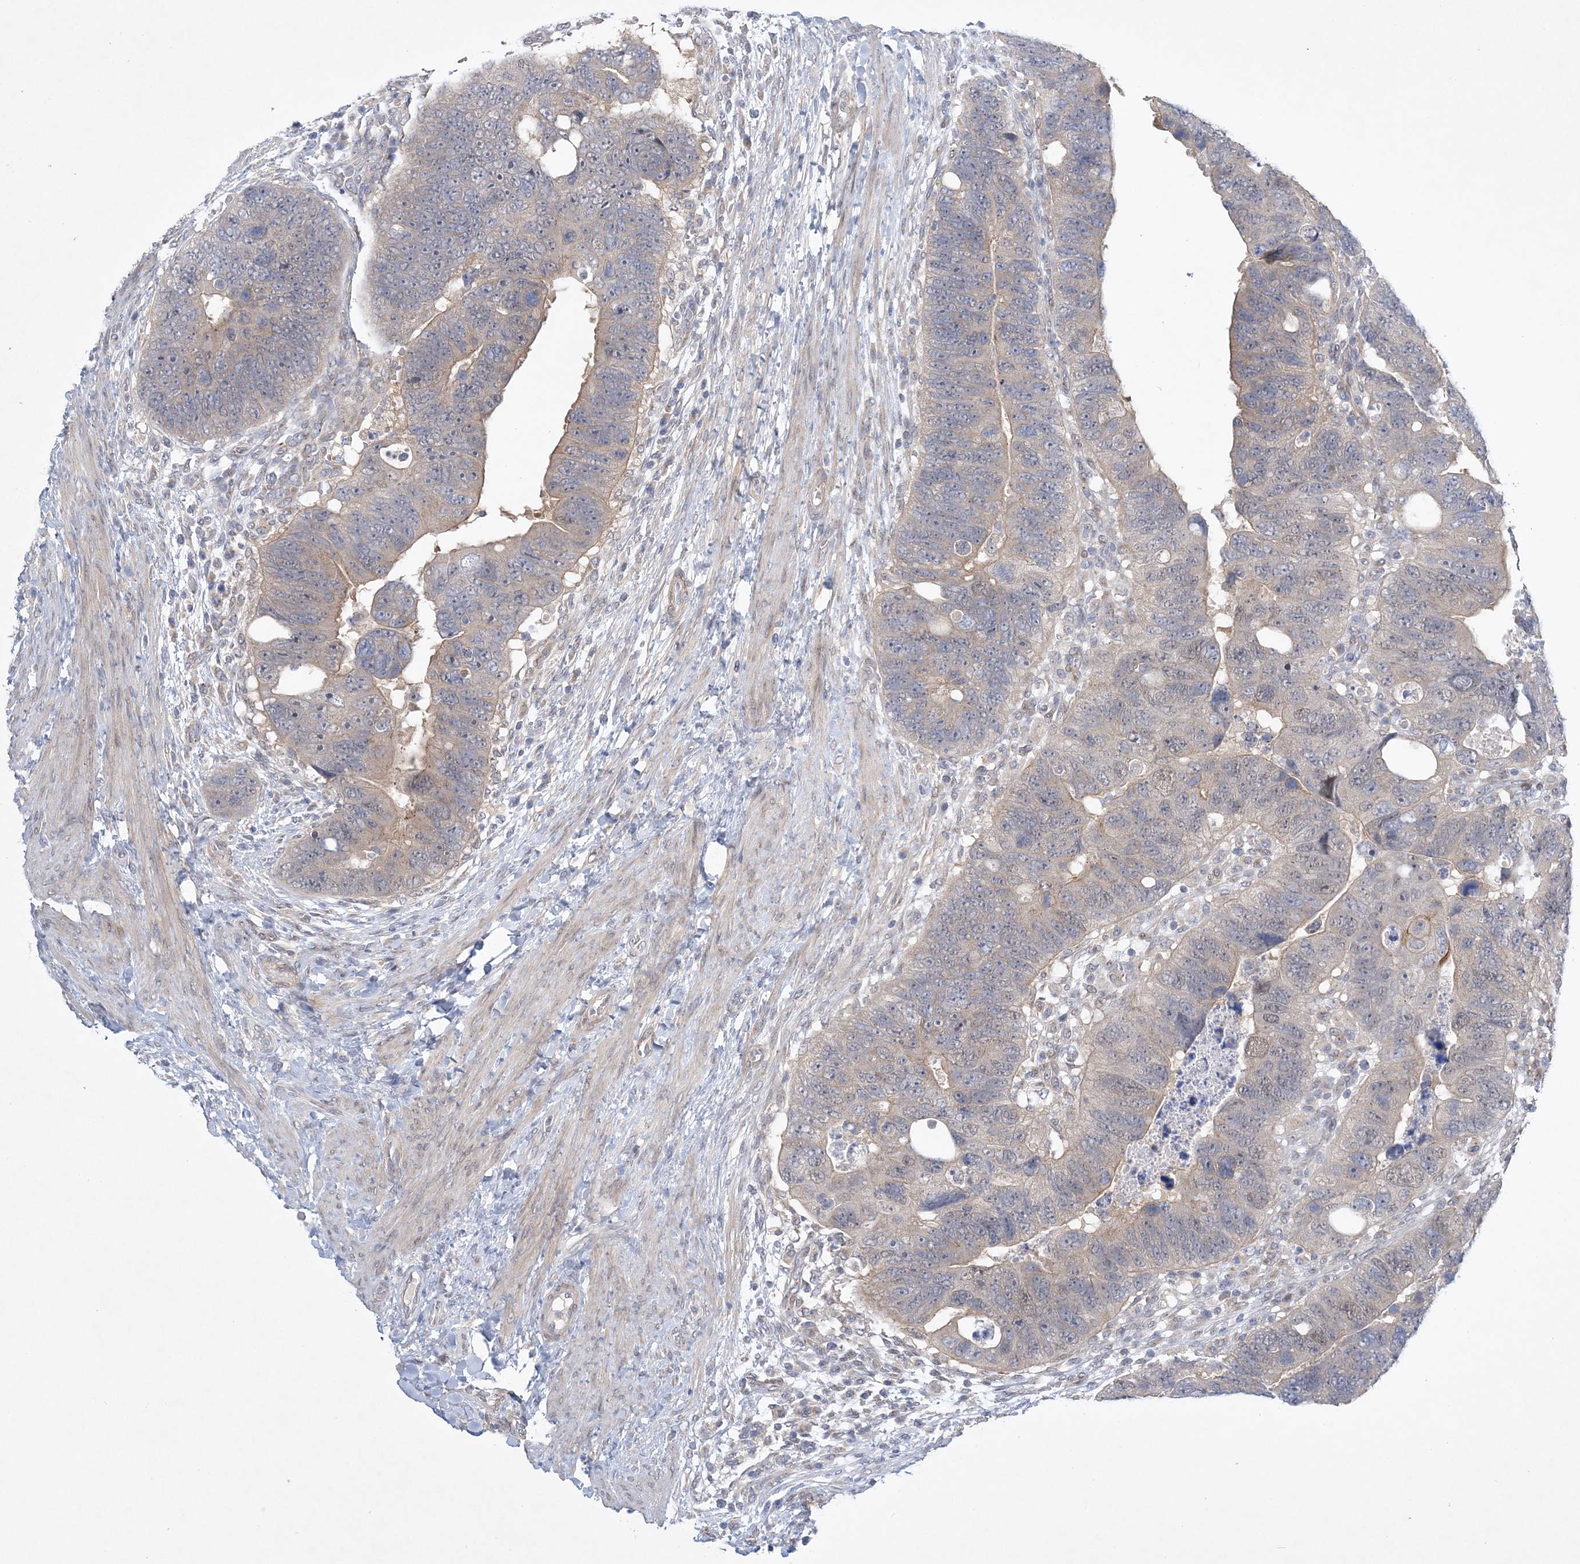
{"staining": {"intensity": "moderate", "quantity": "<25%", "location": "cytoplasmic/membranous"}, "tissue": "colorectal cancer", "cell_type": "Tumor cells", "image_type": "cancer", "snomed": [{"axis": "morphology", "description": "Adenocarcinoma, NOS"}, {"axis": "topography", "description": "Rectum"}], "caption": "The image shows staining of colorectal adenocarcinoma, revealing moderate cytoplasmic/membranous protein staining (brown color) within tumor cells.", "gene": "ANKRD35", "patient": {"sex": "male", "age": 59}}